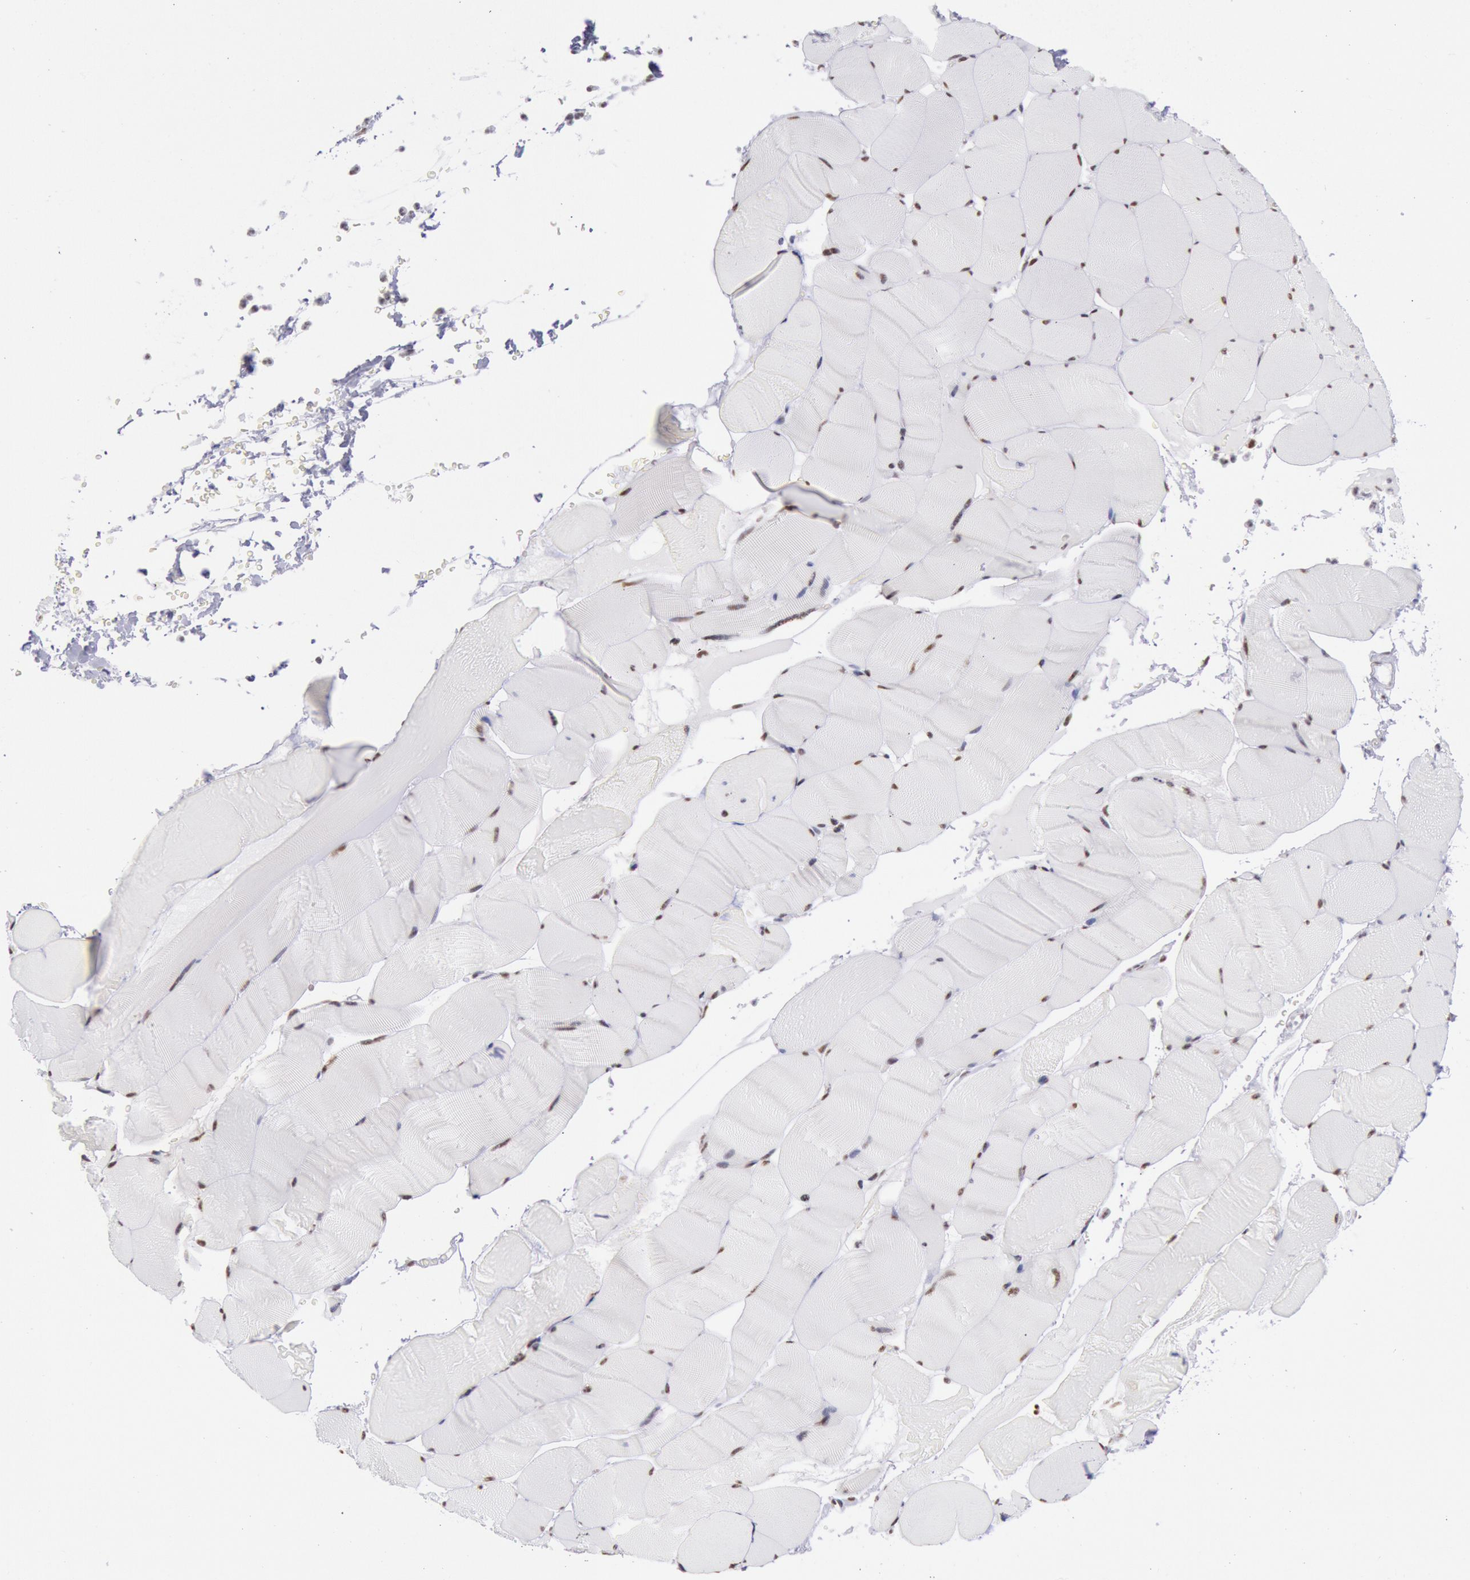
{"staining": {"intensity": "moderate", "quantity": ">75%", "location": "nuclear"}, "tissue": "skeletal muscle", "cell_type": "Myocytes", "image_type": "normal", "snomed": [{"axis": "morphology", "description": "Normal tissue, NOS"}, {"axis": "topography", "description": "Skeletal muscle"}], "caption": "IHC of normal human skeletal muscle demonstrates medium levels of moderate nuclear expression in about >75% of myocytes.", "gene": "SNRPD3", "patient": {"sex": "male", "age": 62}}